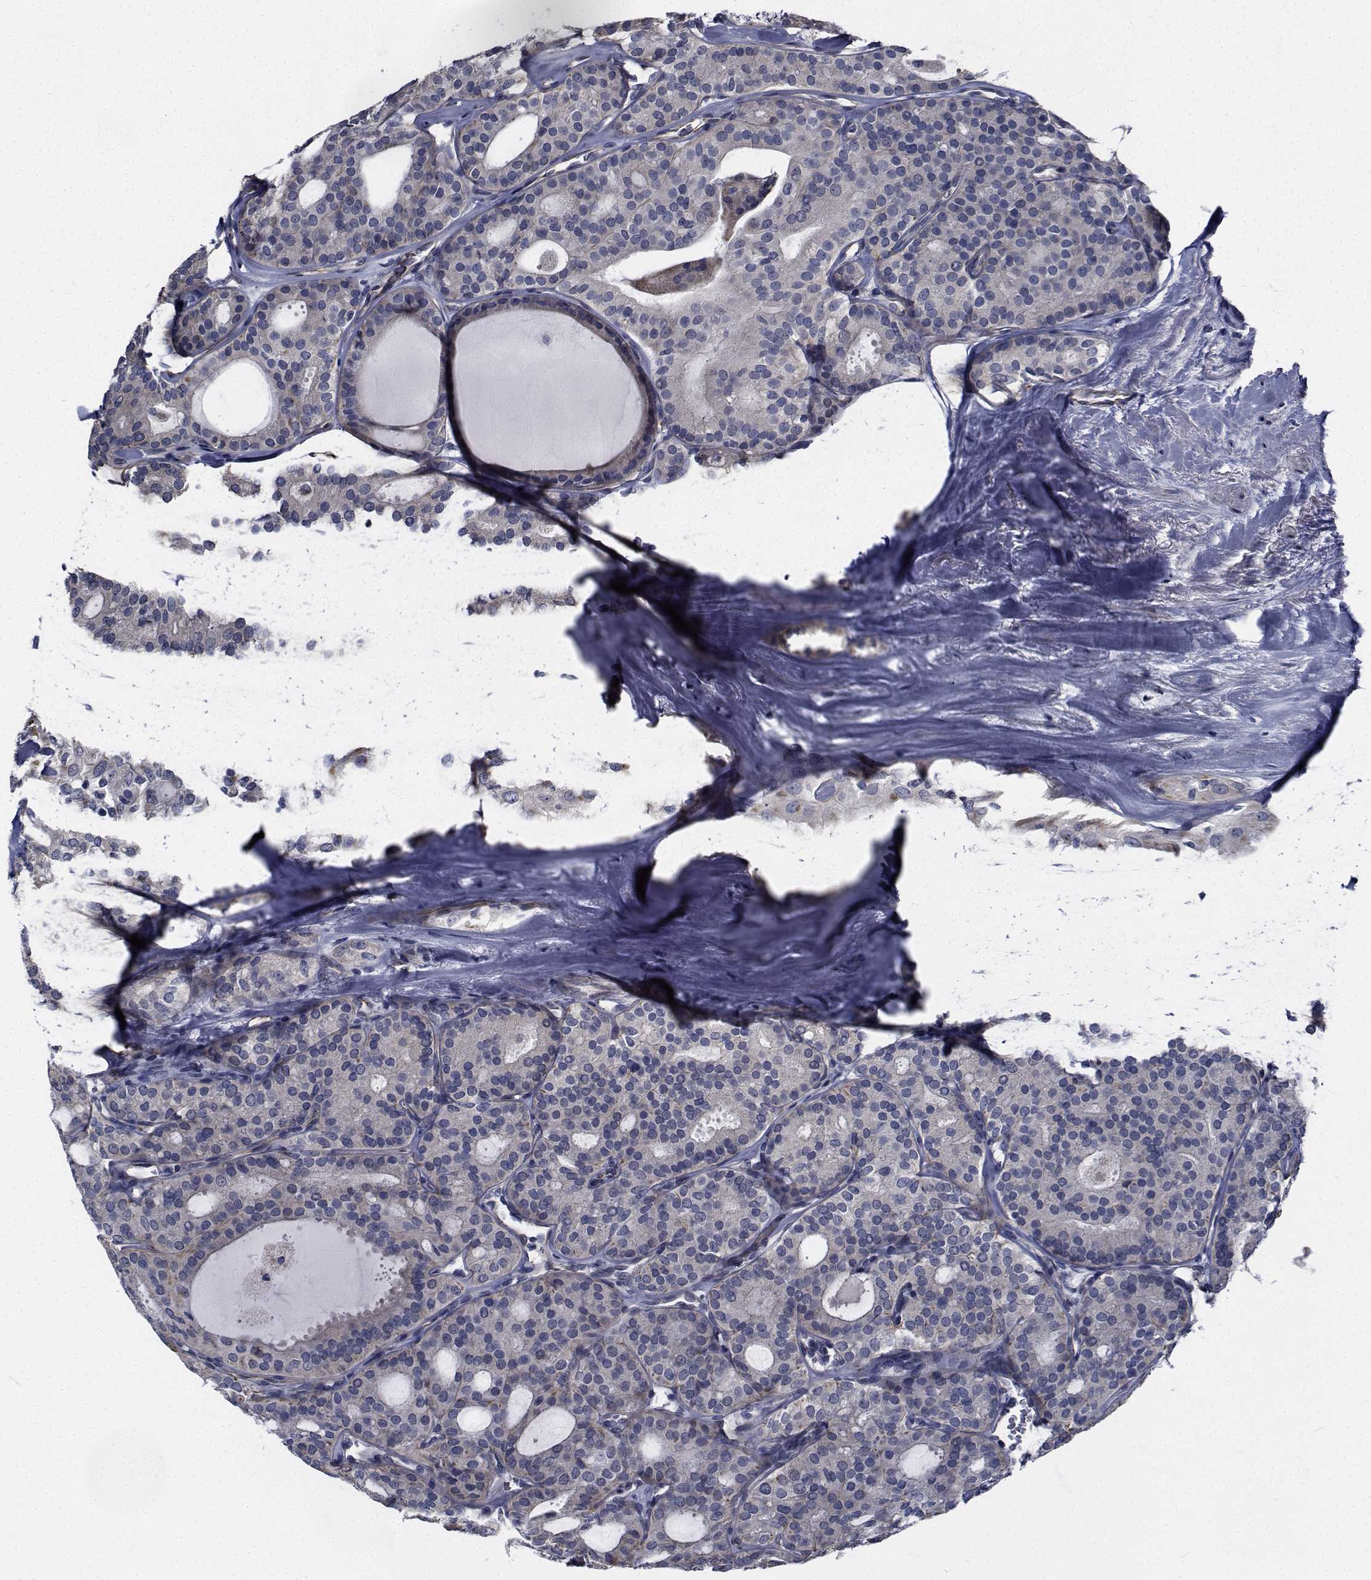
{"staining": {"intensity": "negative", "quantity": "none", "location": "none"}, "tissue": "thyroid cancer", "cell_type": "Tumor cells", "image_type": "cancer", "snomed": [{"axis": "morphology", "description": "Follicular adenoma carcinoma, NOS"}, {"axis": "topography", "description": "Thyroid gland"}], "caption": "The histopathology image exhibits no significant expression in tumor cells of thyroid follicular adenoma carcinoma.", "gene": "TTBK1", "patient": {"sex": "male", "age": 75}}